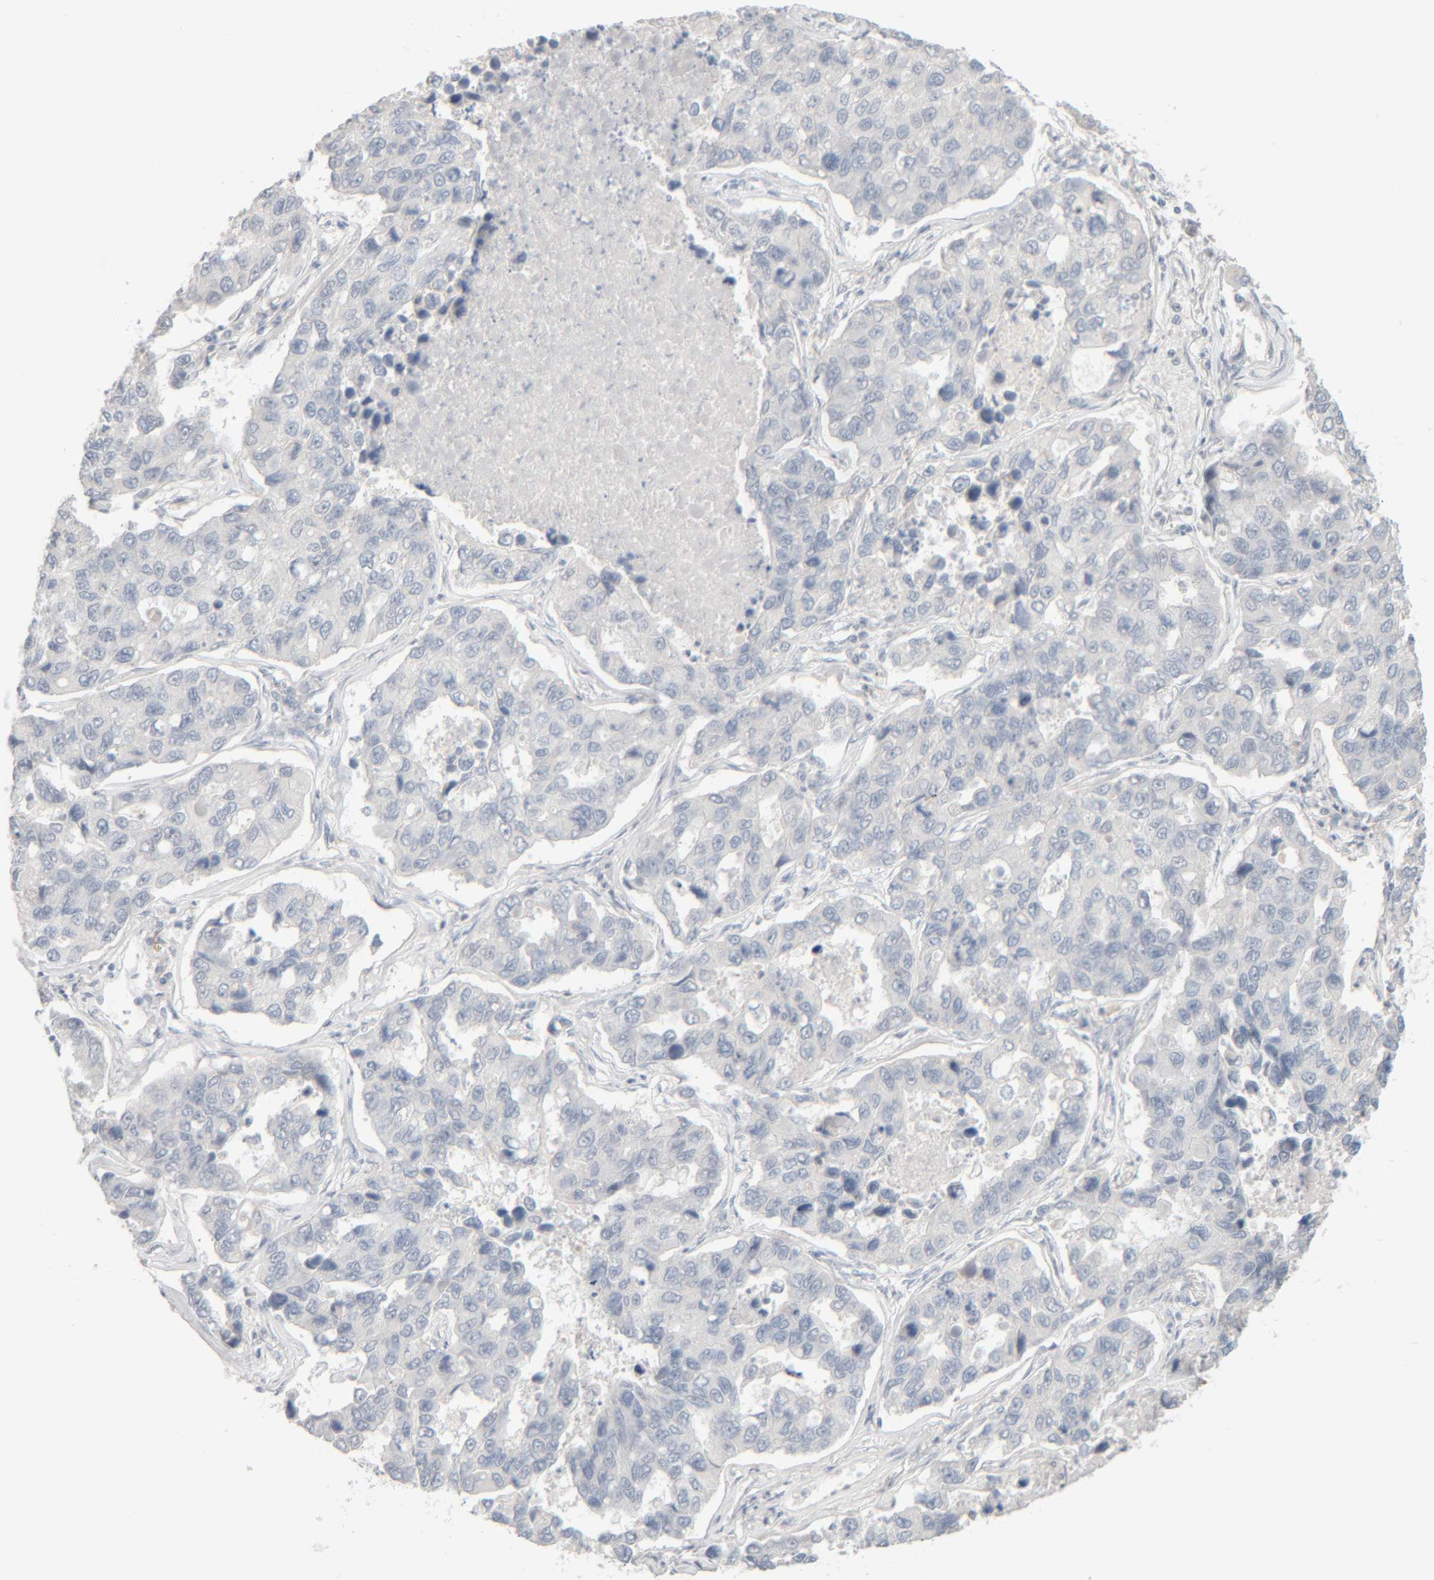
{"staining": {"intensity": "negative", "quantity": "none", "location": "none"}, "tissue": "lung cancer", "cell_type": "Tumor cells", "image_type": "cancer", "snomed": [{"axis": "morphology", "description": "Adenocarcinoma, NOS"}, {"axis": "topography", "description": "Lung"}], "caption": "This micrograph is of lung cancer stained with immunohistochemistry to label a protein in brown with the nuclei are counter-stained blue. There is no staining in tumor cells.", "gene": "RIDA", "patient": {"sex": "male", "age": 64}}